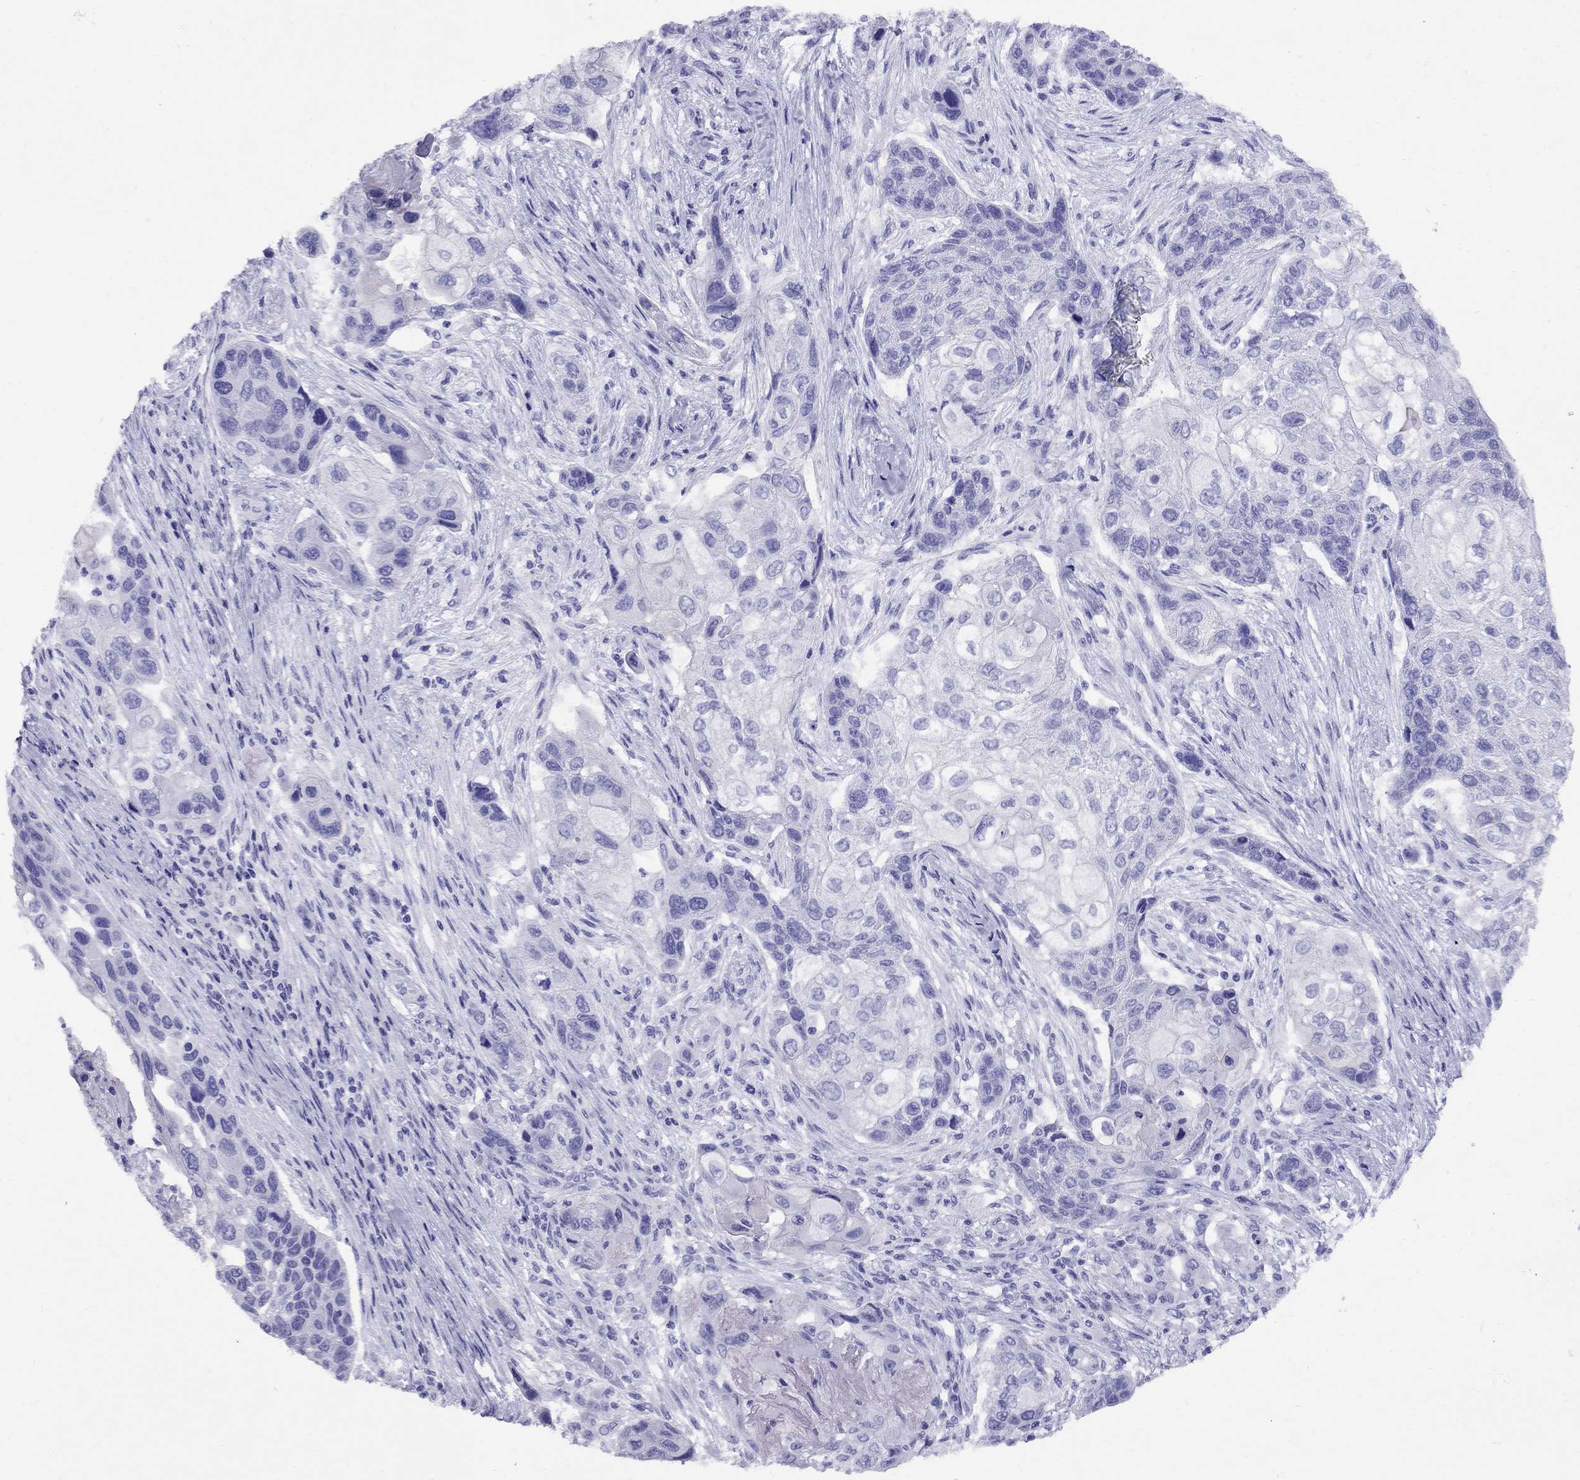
{"staining": {"intensity": "negative", "quantity": "none", "location": "none"}, "tissue": "lung cancer", "cell_type": "Tumor cells", "image_type": "cancer", "snomed": [{"axis": "morphology", "description": "Squamous cell carcinoma, NOS"}, {"axis": "topography", "description": "Lung"}], "caption": "Human lung squamous cell carcinoma stained for a protein using immunohistochemistry (IHC) displays no expression in tumor cells.", "gene": "AVPR1B", "patient": {"sex": "male", "age": 69}}